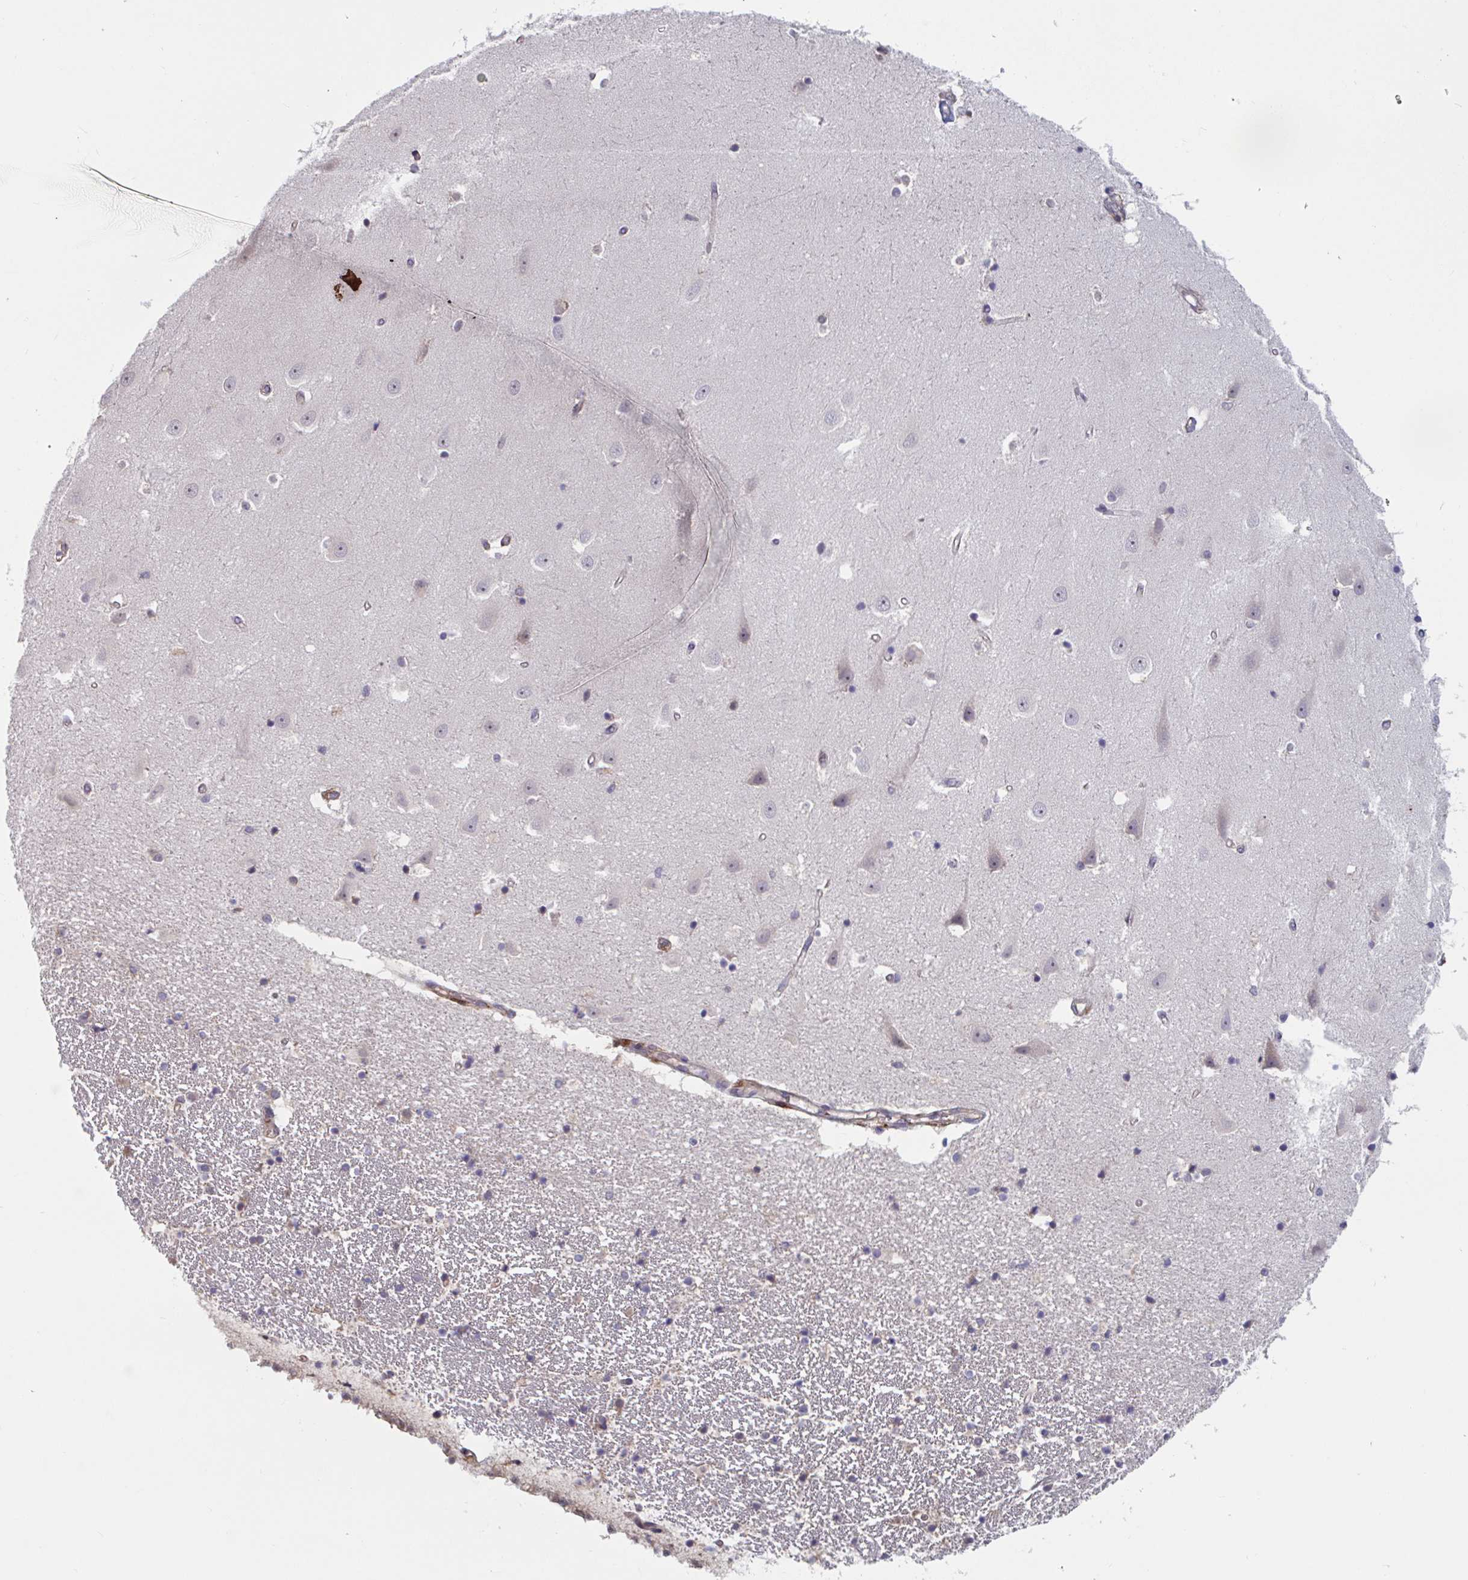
{"staining": {"intensity": "negative", "quantity": "none", "location": "none"}, "tissue": "hippocampus", "cell_type": "Glial cells", "image_type": "normal", "snomed": [{"axis": "morphology", "description": "Normal tissue, NOS"}, {"axis": "topography", "description": "Hippocampus"}], "caption": "There is no significant expression in glial cells of hippocampus. The staining was performed using DAB to visualize the protein expression in brown, while the nuclei were stained in blue with hematoxylin (Magnification: 20x).", "gene": "SNX8", "patient": {"sex": "male", "age": 63}}